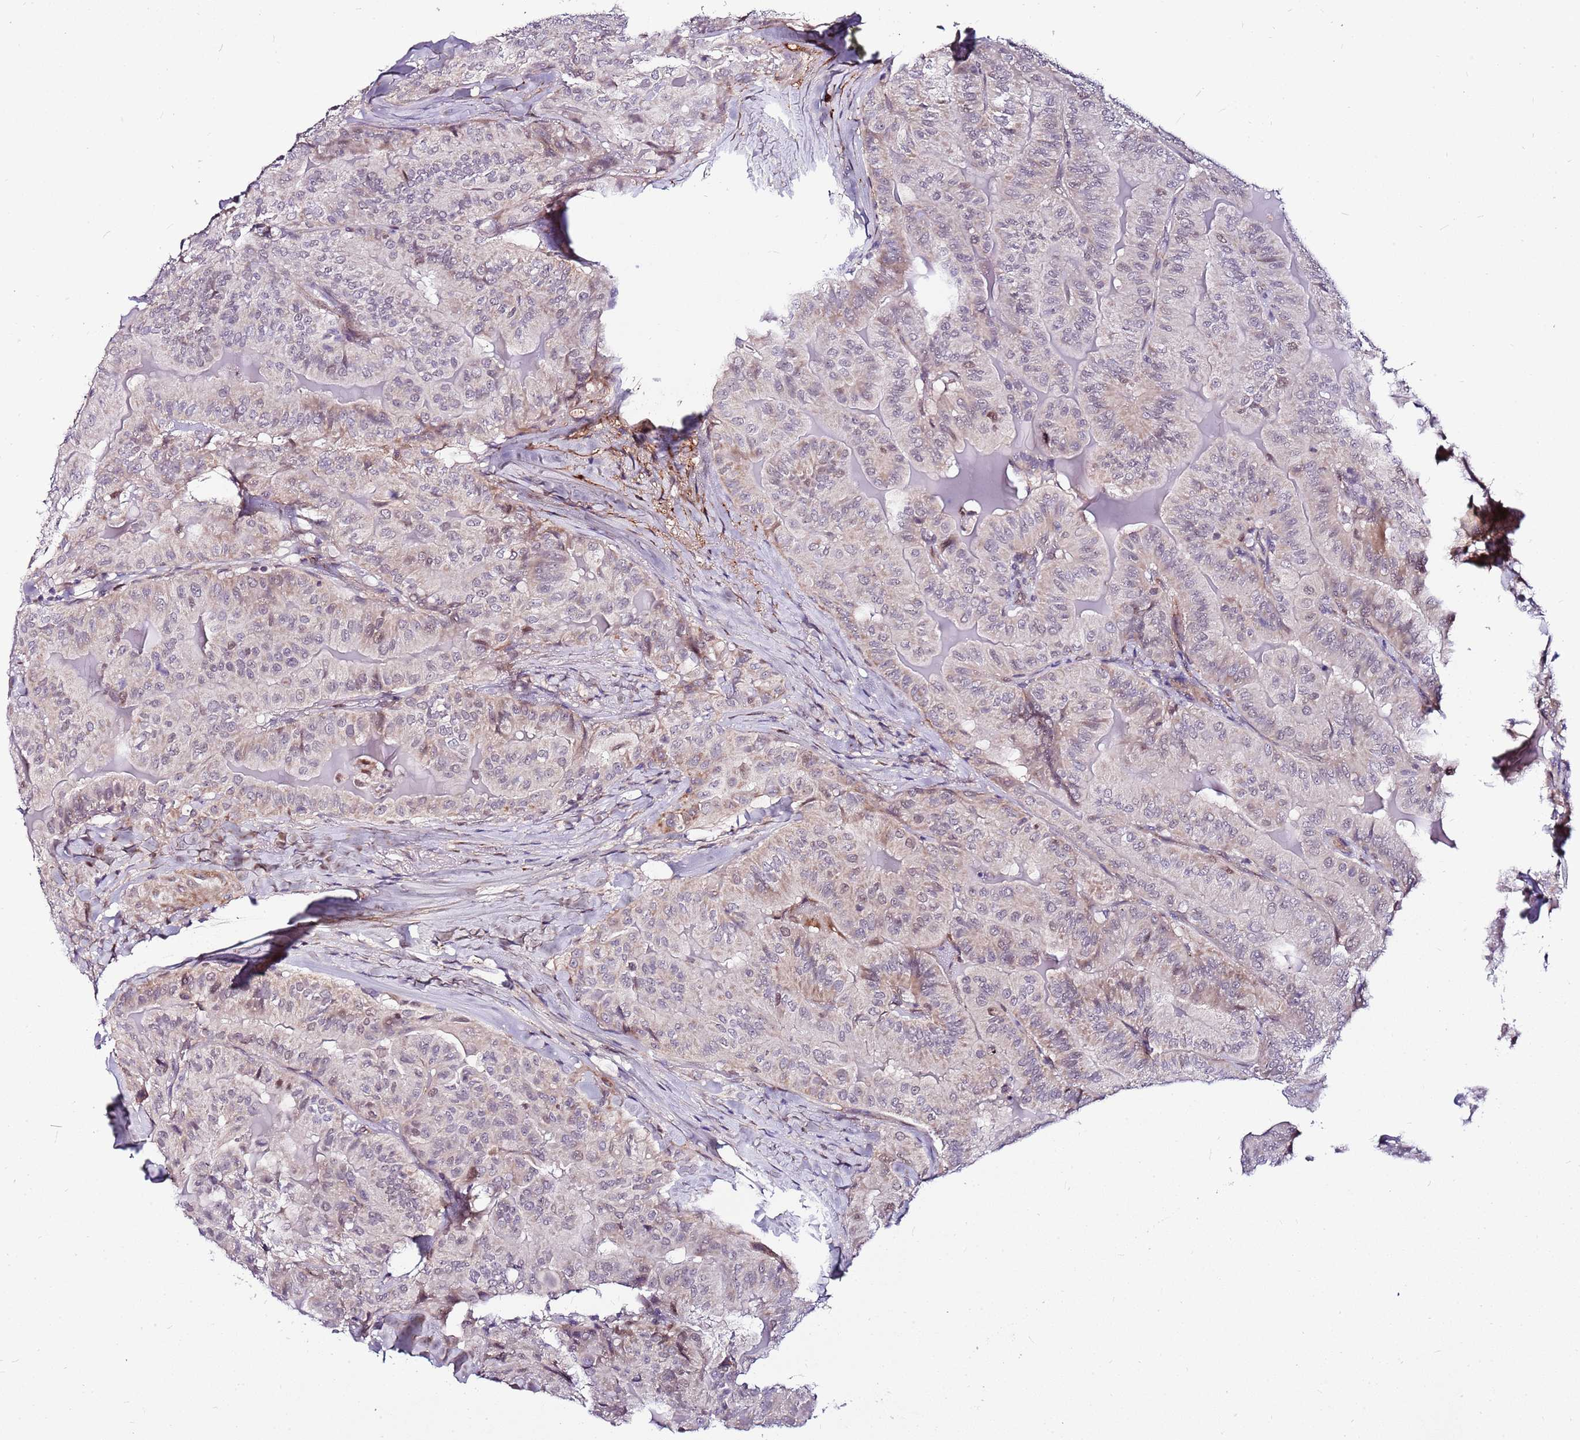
{"staining": {"intensity": "moderate", "quantity": "25%-75%", "location": "cytoplasmic/membranous"}, "tissue": "thyroid cancer", "cell_type": "Tumor cells", "image_type": "cancer", "snomed": [{"axis": "morphology", "description": "Papillary adenocarcinoma, NOS"}, {"axis": "topography", "description": "Thyroid gland"}], "caption": "Protein analysis of papillary adenocarcinoma (thyroid) tissue demonstrates moderate cytoplasmic/membranous expression in approximately 25%-75% of tumor cells. (DAB (3,3'-diaminobenzidine) IHC with brightfield microscopy, high magnification).", "gene": "POLE3", "patient": {"sex": "female", "age": 68}}